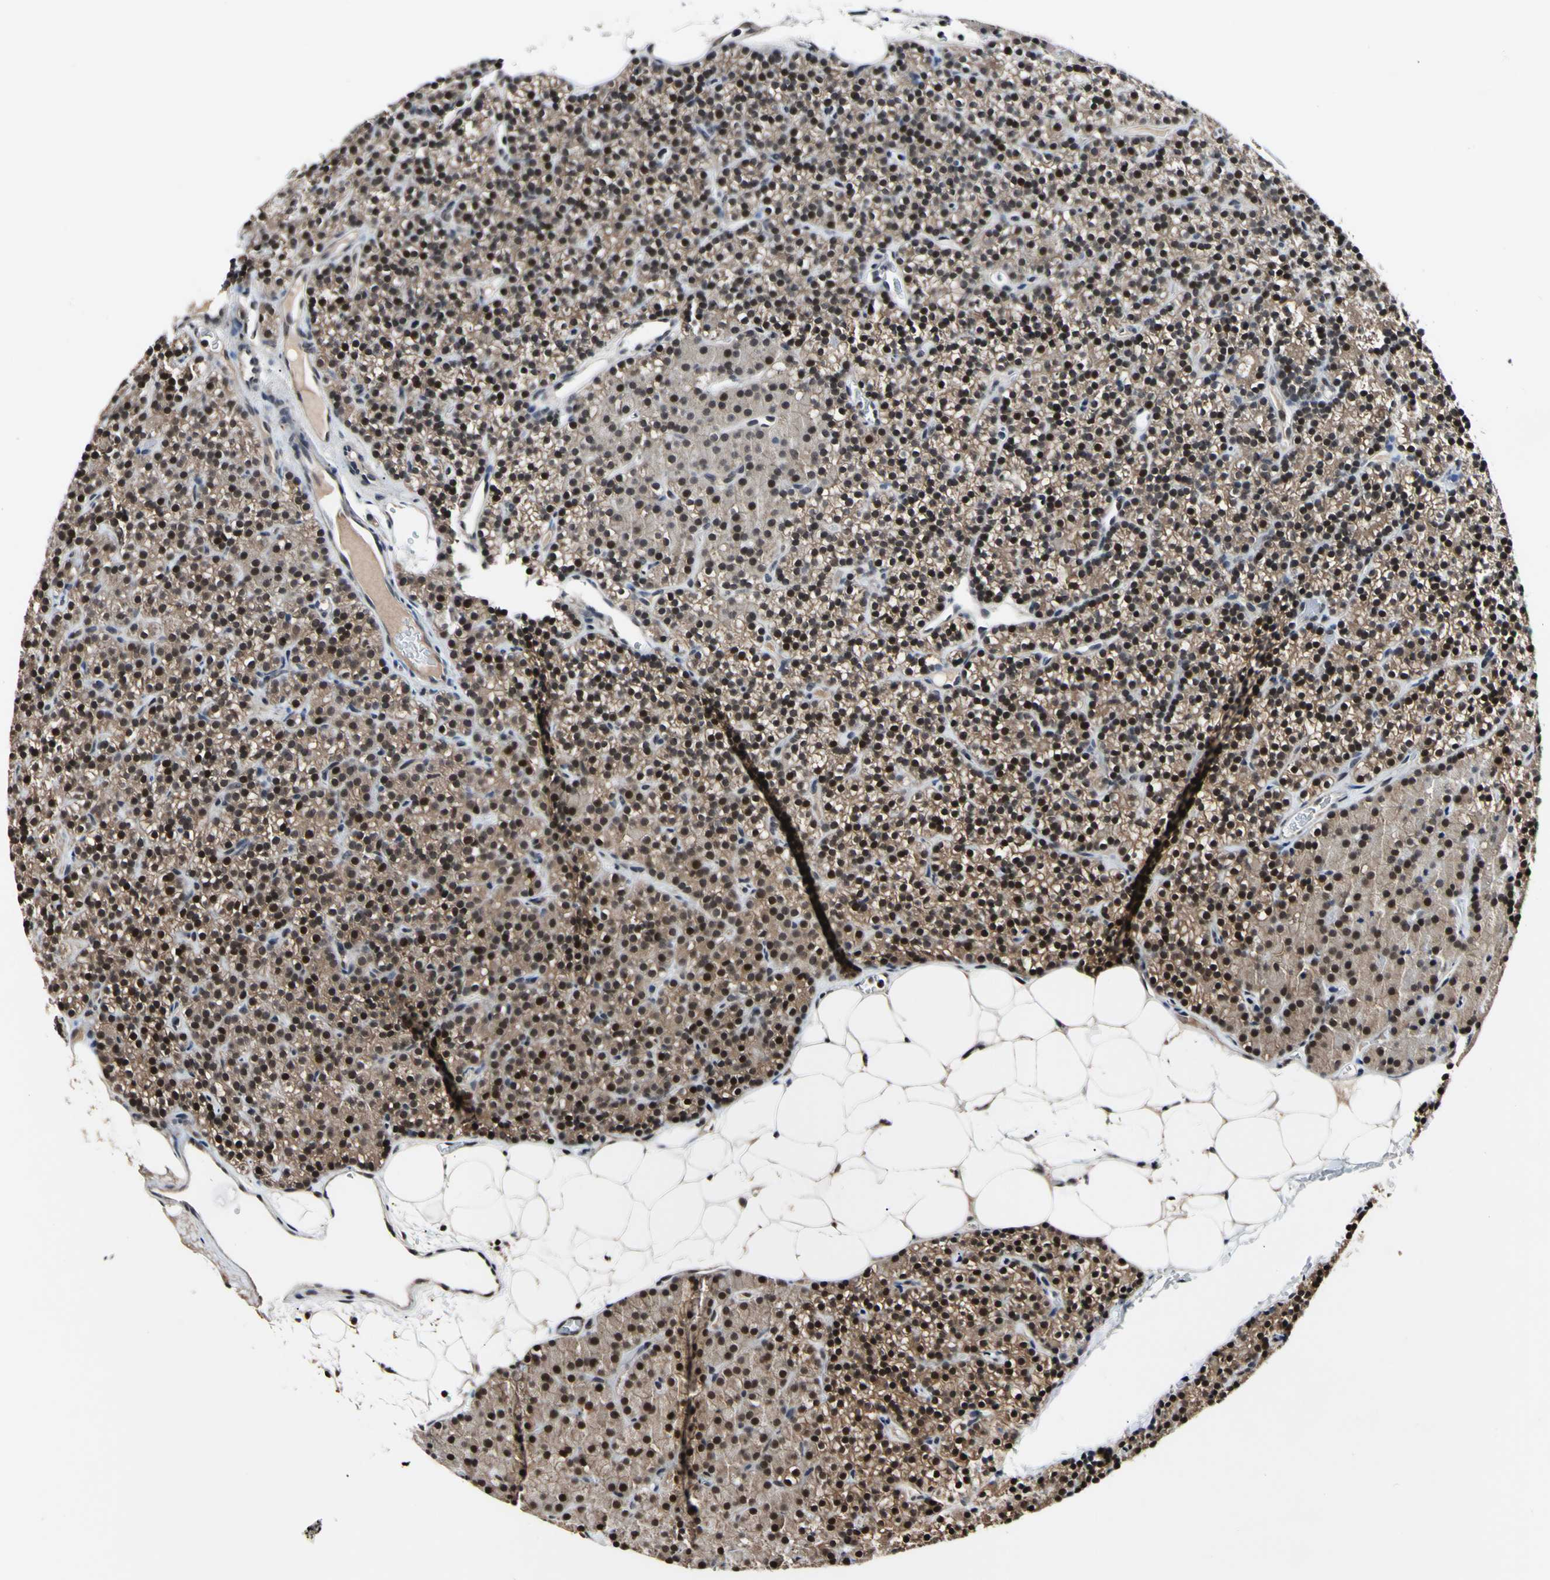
{"staining": {"intensity": "weak", "quantity": ">75%", "location": "cytoplasmic/membranous,nuclear"}, "tissue": "parathyroid gland", "cell_type": "Glandular cells", "image_type": "normal", "snomed": [{"axis": "morphology", "description": "Normal tissue, NOS"}, {"axis": "morphology", "description": "Hyperplasia, NOS"}, {"axis": "topography", "description": "Parathyroid gland"}], "caption": "Immunohistochemistry (IHC) histopathology image of unremarkable parathyroid gland: human parathyroid gland stained using IHC displays low levels of weak protein expression localized specifically in the cytoplasmic/membranous,nuclear of glandular cells, appearing as a cytoplasmic/membranous,nuclear brown color.", "gene": "PSMD10", "patient": {"sex": "male", "age": 44}}